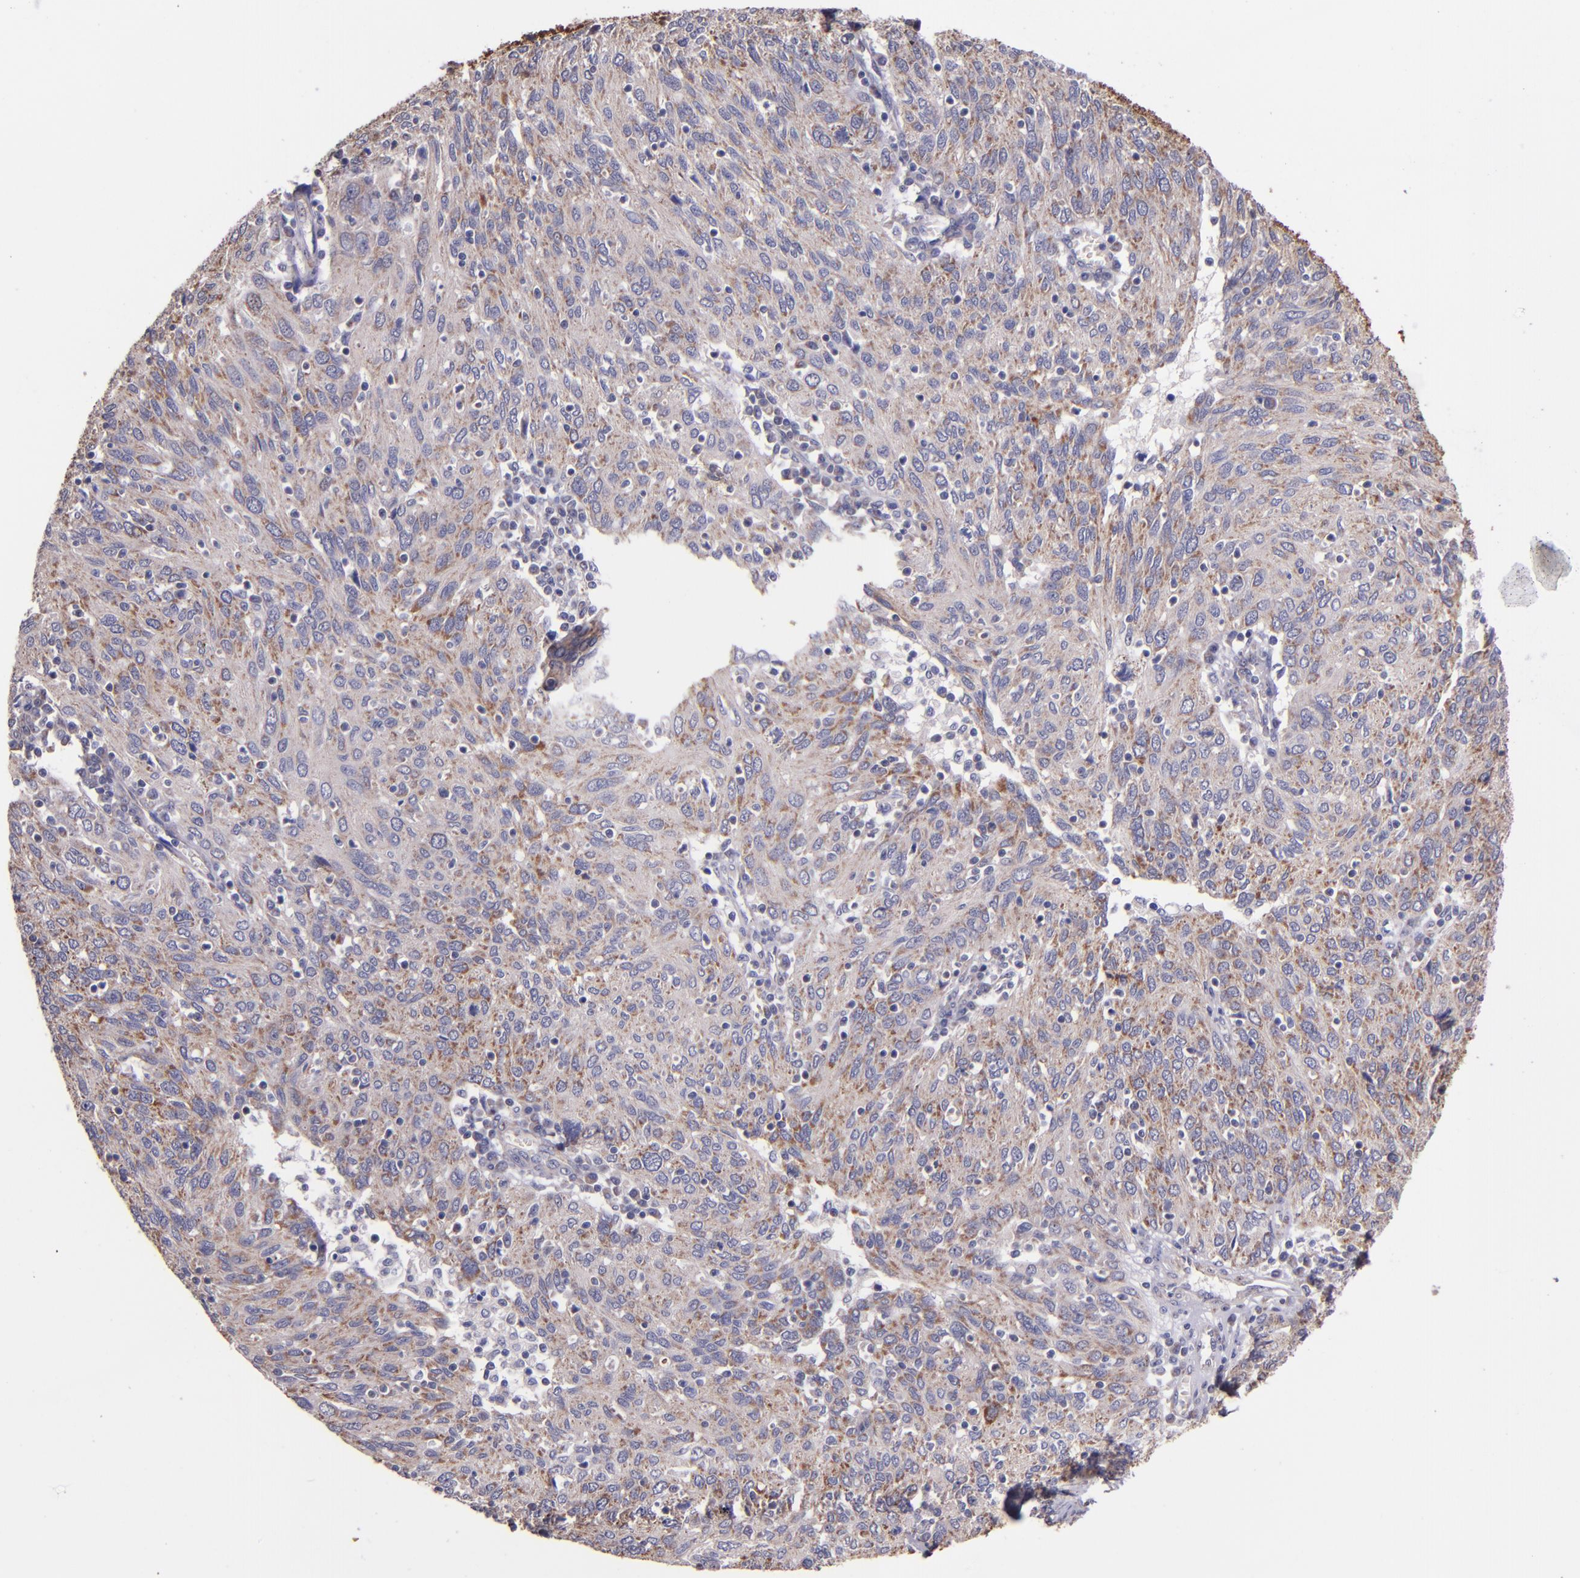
{"staining": {"intensity": "moderate", "quantity": "25%-75%", "location": "cytoplasmic/membranous"}, "tissue": "ovarian cancer", "cell_type": "Tumor cells", "image_type": "cancer", "snomed": [{"axis": "morphology", "description": "Carcinoma, endometroid"}, {"axis": "topography", "description": "Ovary"}], "caption": "This histopathology image demonstrates IHC staining of human ovarian cancer (endometroid carcinoma), with medium moderate cytoplasmic/membranous positivity in approximately 25%-75% of tumor cells.", "gene": "SHC1", "patient": {"sex": "female", "age": 50}}